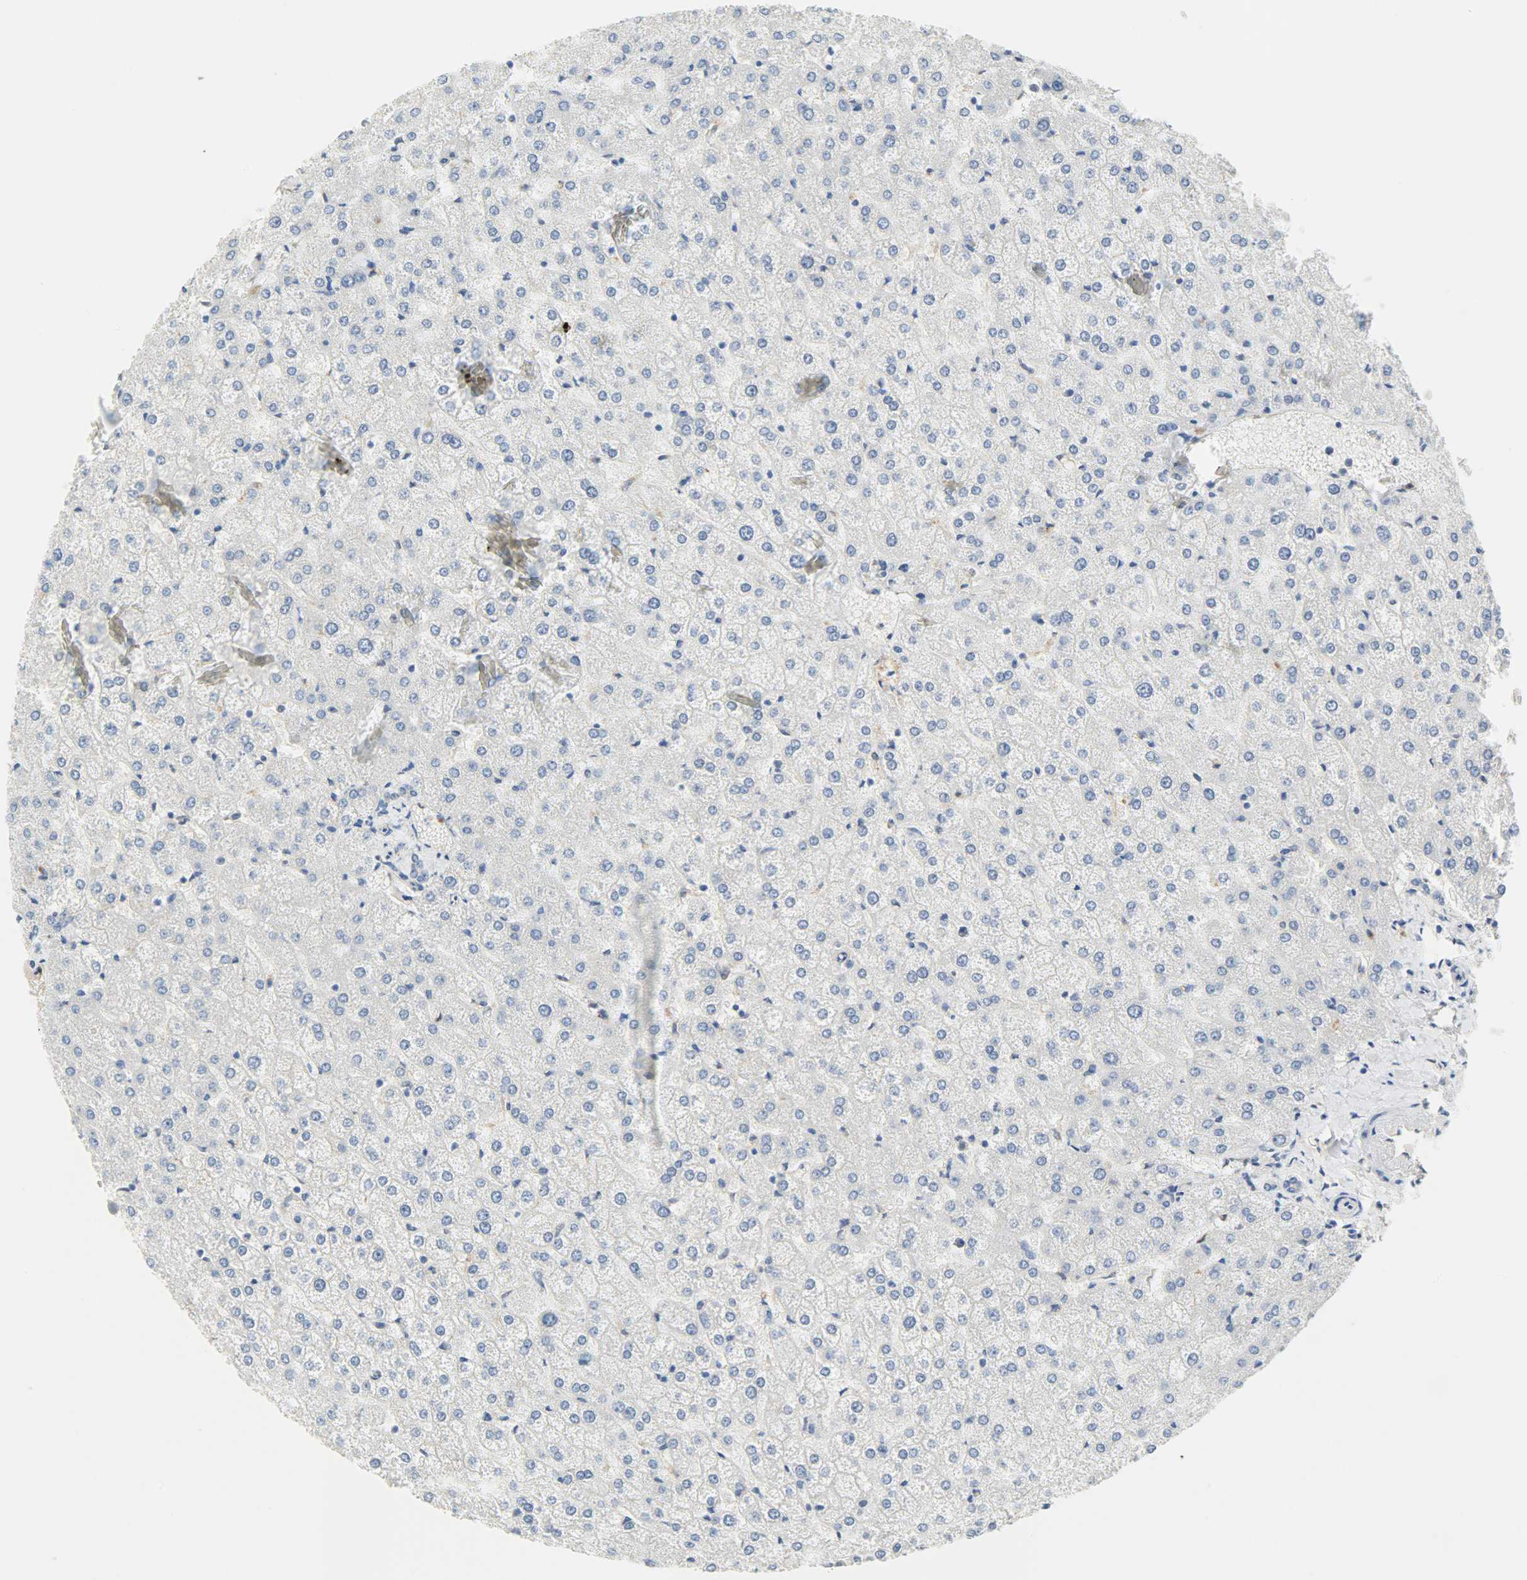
{"staining": {"intensity": "negative", "quantity": "none", "location": "none"}, "tissue": "liver", "cell_type": "Cholangiocytes", "image_type": "normal", "snomed": [{"axis": "morphology", "description": "Normal tissue, NOS"}, {"axis": "topography", "description": "Liver"}], "caption": "Immunohistochemical staining of normal liver displays no significant staining in cholangiocytes.", "gene": "FKBP1A", "patient": {"sex": "female", "age": 32}}